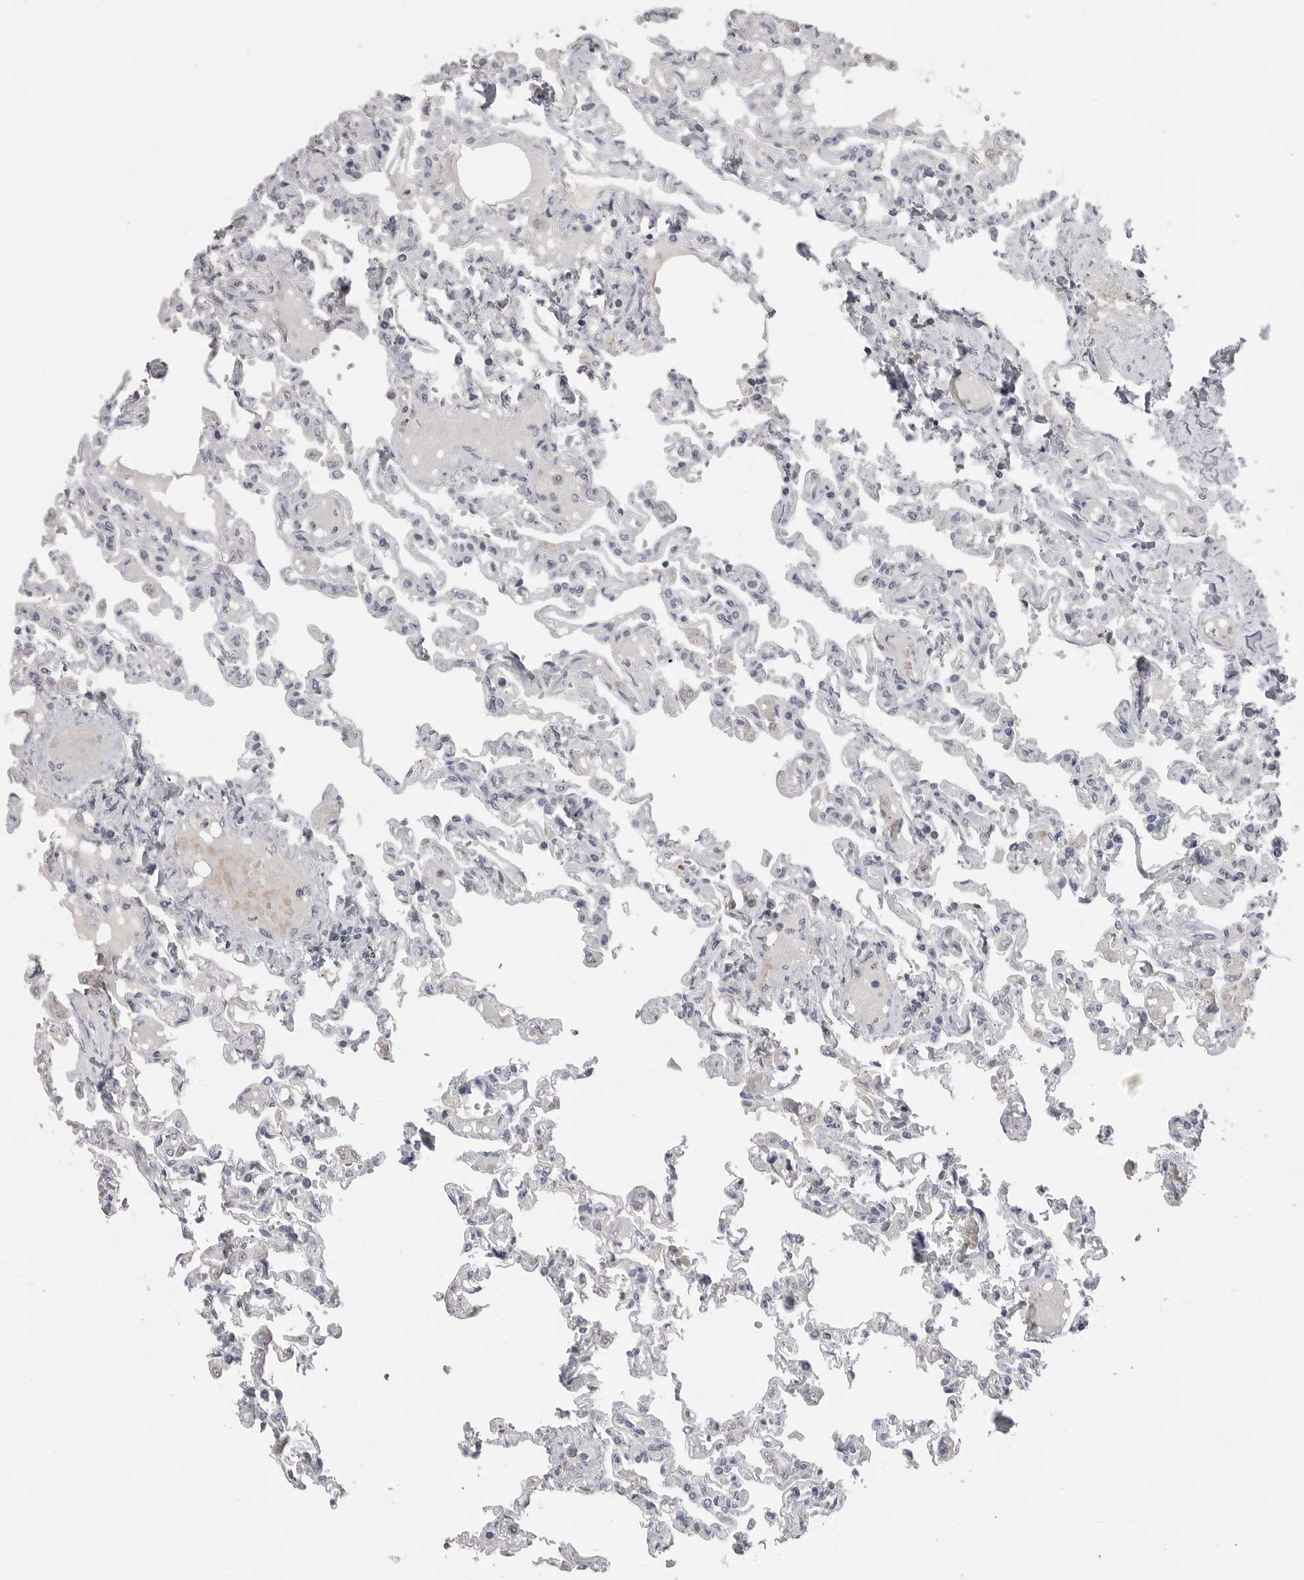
{"staining": {"intensity": "negative", "quantity": "none", "location": "none"}, "tissue": "lung", "cell_type": "Alveolar cells", "image_type": "normal", "snomed": [{"axis": "morphology", "description": "Normal tissue, NOS"}, {"axis": "topography", "description": "Lung"}], "caption": "There is no significant positivity in alveolar cells of lung. (IHC, brightfield microscopy, high magnification).", "gene": "PLEKHF1", "patient": {"sex": "male", "age": 21}}